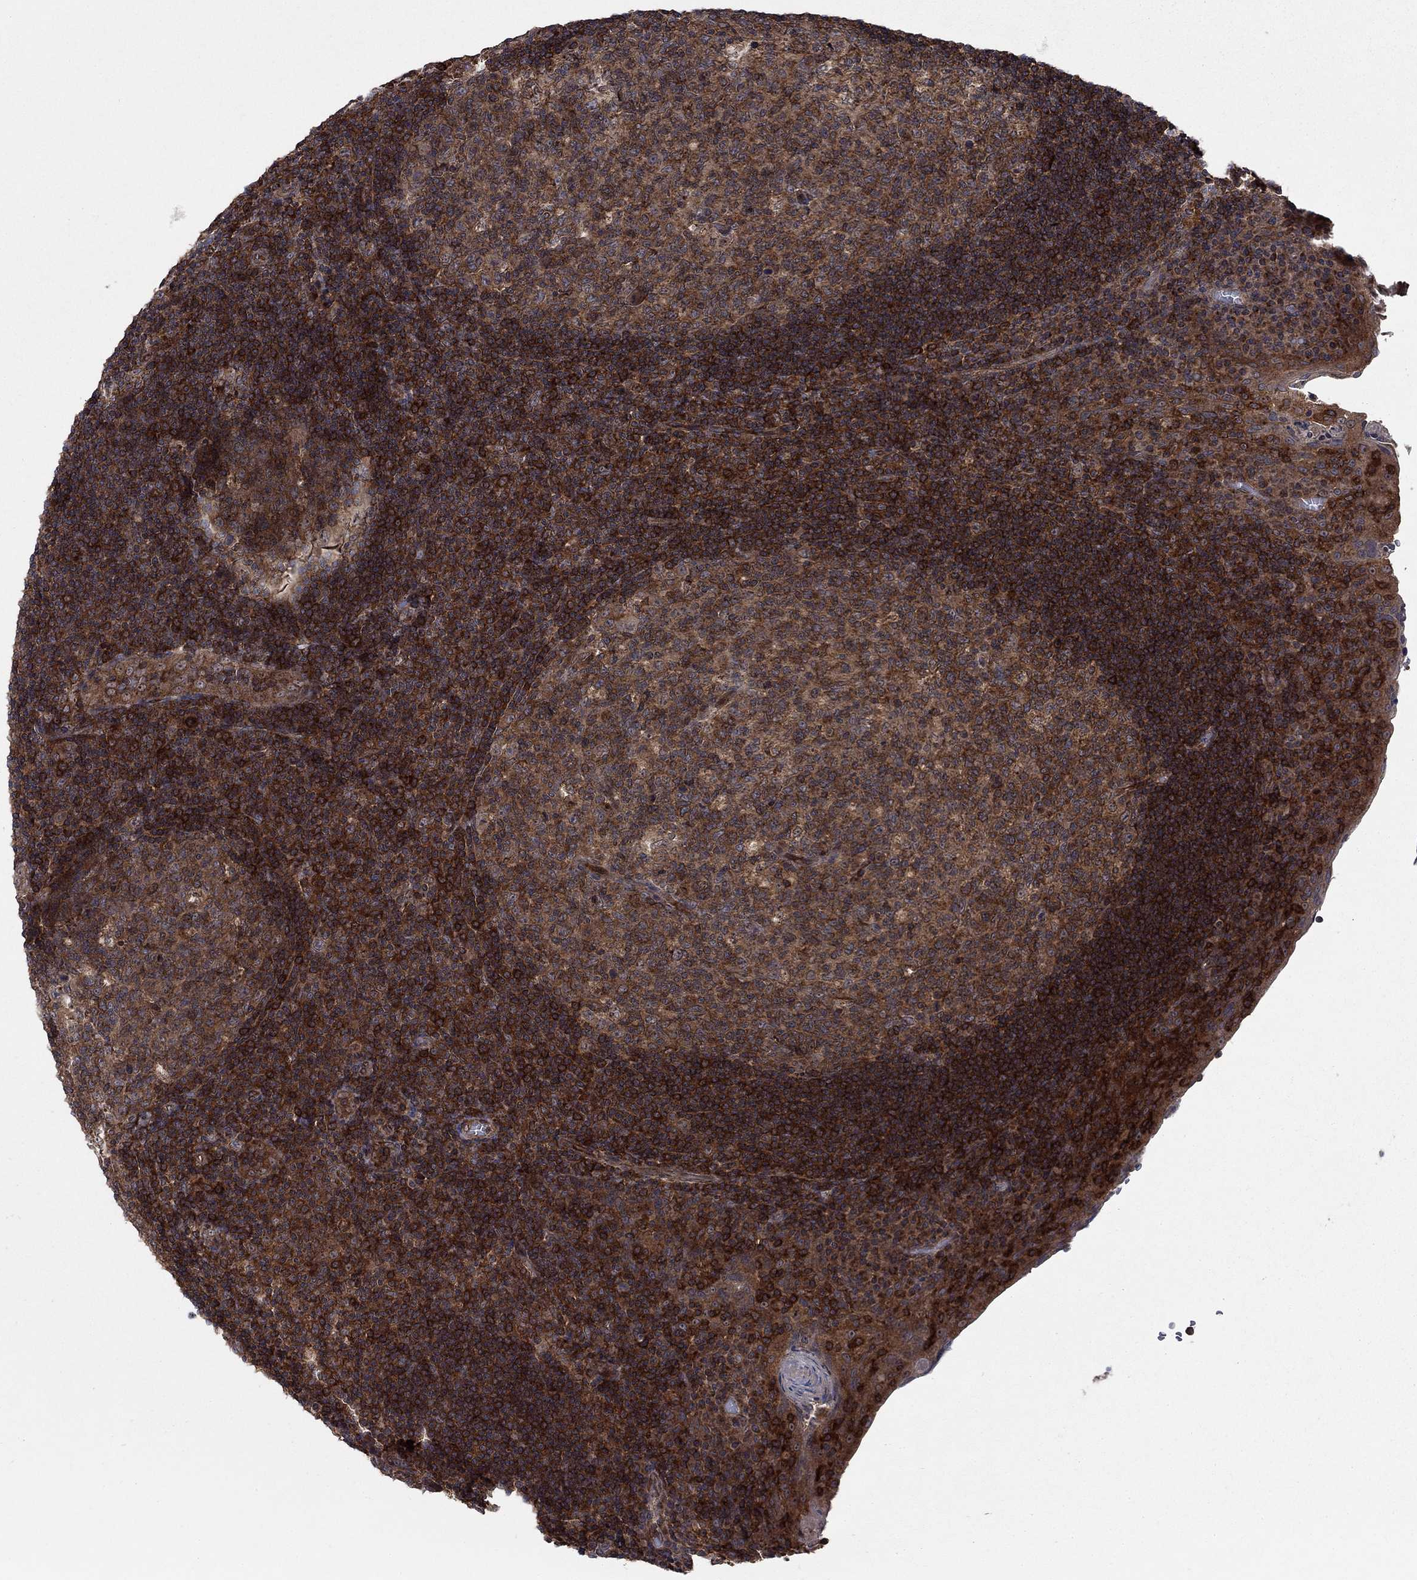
{"staining": {"intensity": "strong", "quantity": "25%-75%", "location": "cytoplasmic/membranous"}, "tissue": "tonsil", "cell_type": "Germinal center cells", "image_type": "normal", "snomed": [{"axis": "morphology", "description": "Normal tissue, NOS"}, {"axis": "topography", "description": "Tonsil"}], "caption": "Brown immunohistochemical staining in normal human tonsil shows strong cytoplasmic/membranous positivity in about 25%-75% of germinal center cells.", "gene": "IFI35", "patient": {"sex": "male", "age": 17}}